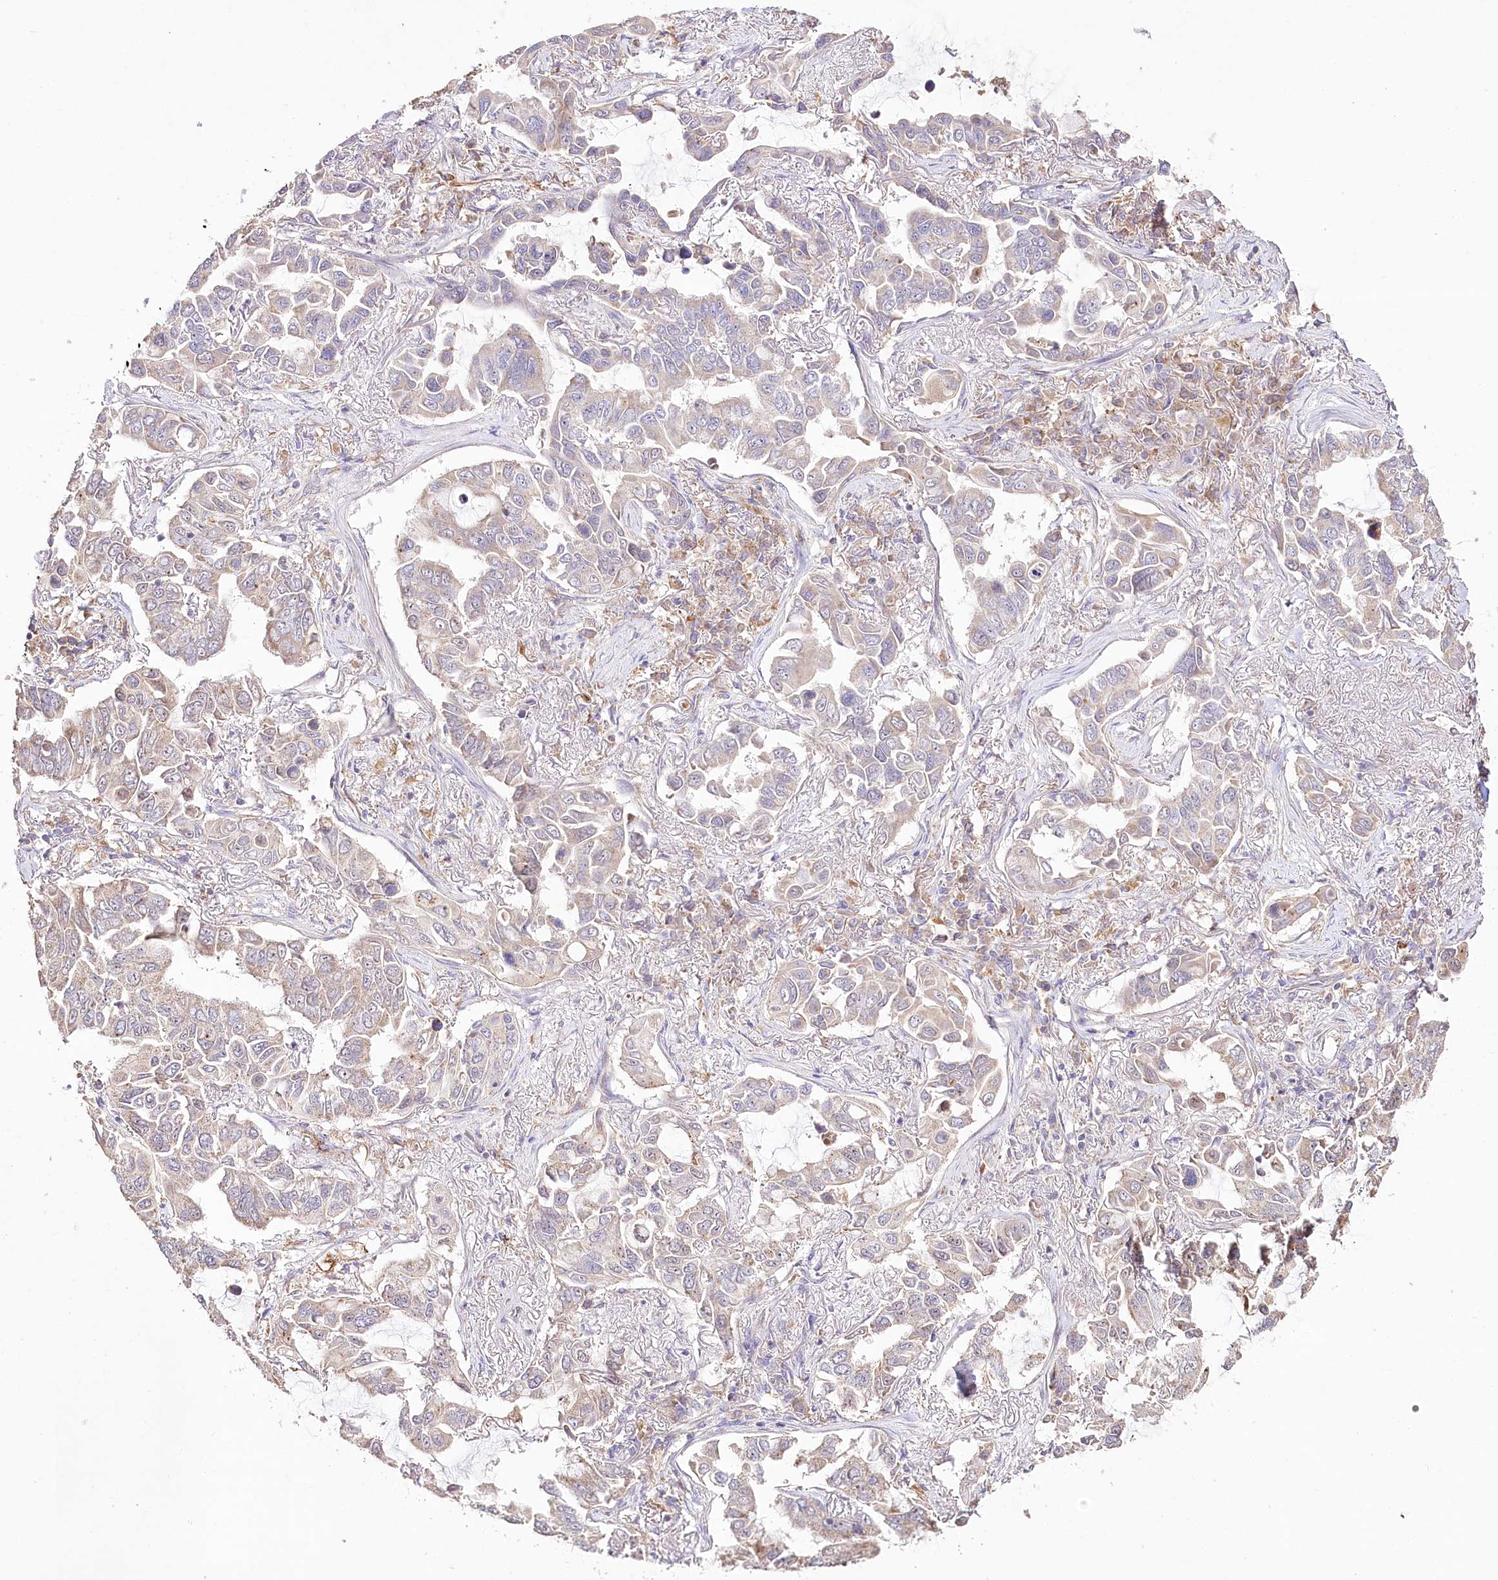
{"staining": {"intensity": "weak", "quantity": "25%-75%", "location": "cytoplasmic/membranous"}, "tissue": "lung cancer", "cell_type": "Tumor cells", "image_type": "cancer", "snomed": [{"axis": "morphology", "description": "Adenocarcinoma, NOS"}, {"axis": "topography", "description": "Lung"}], "caption": "Immunohistochemistry (IHC) histopathology image of human lung adenocarcinoma stained for a protein (brown), which exhibits low levels of weak cytoplasmic/membranous expression in about 25%-75% of tumor cells.", "gene": "DMXL1", "patient": {"sex": "male", "age": 64}}